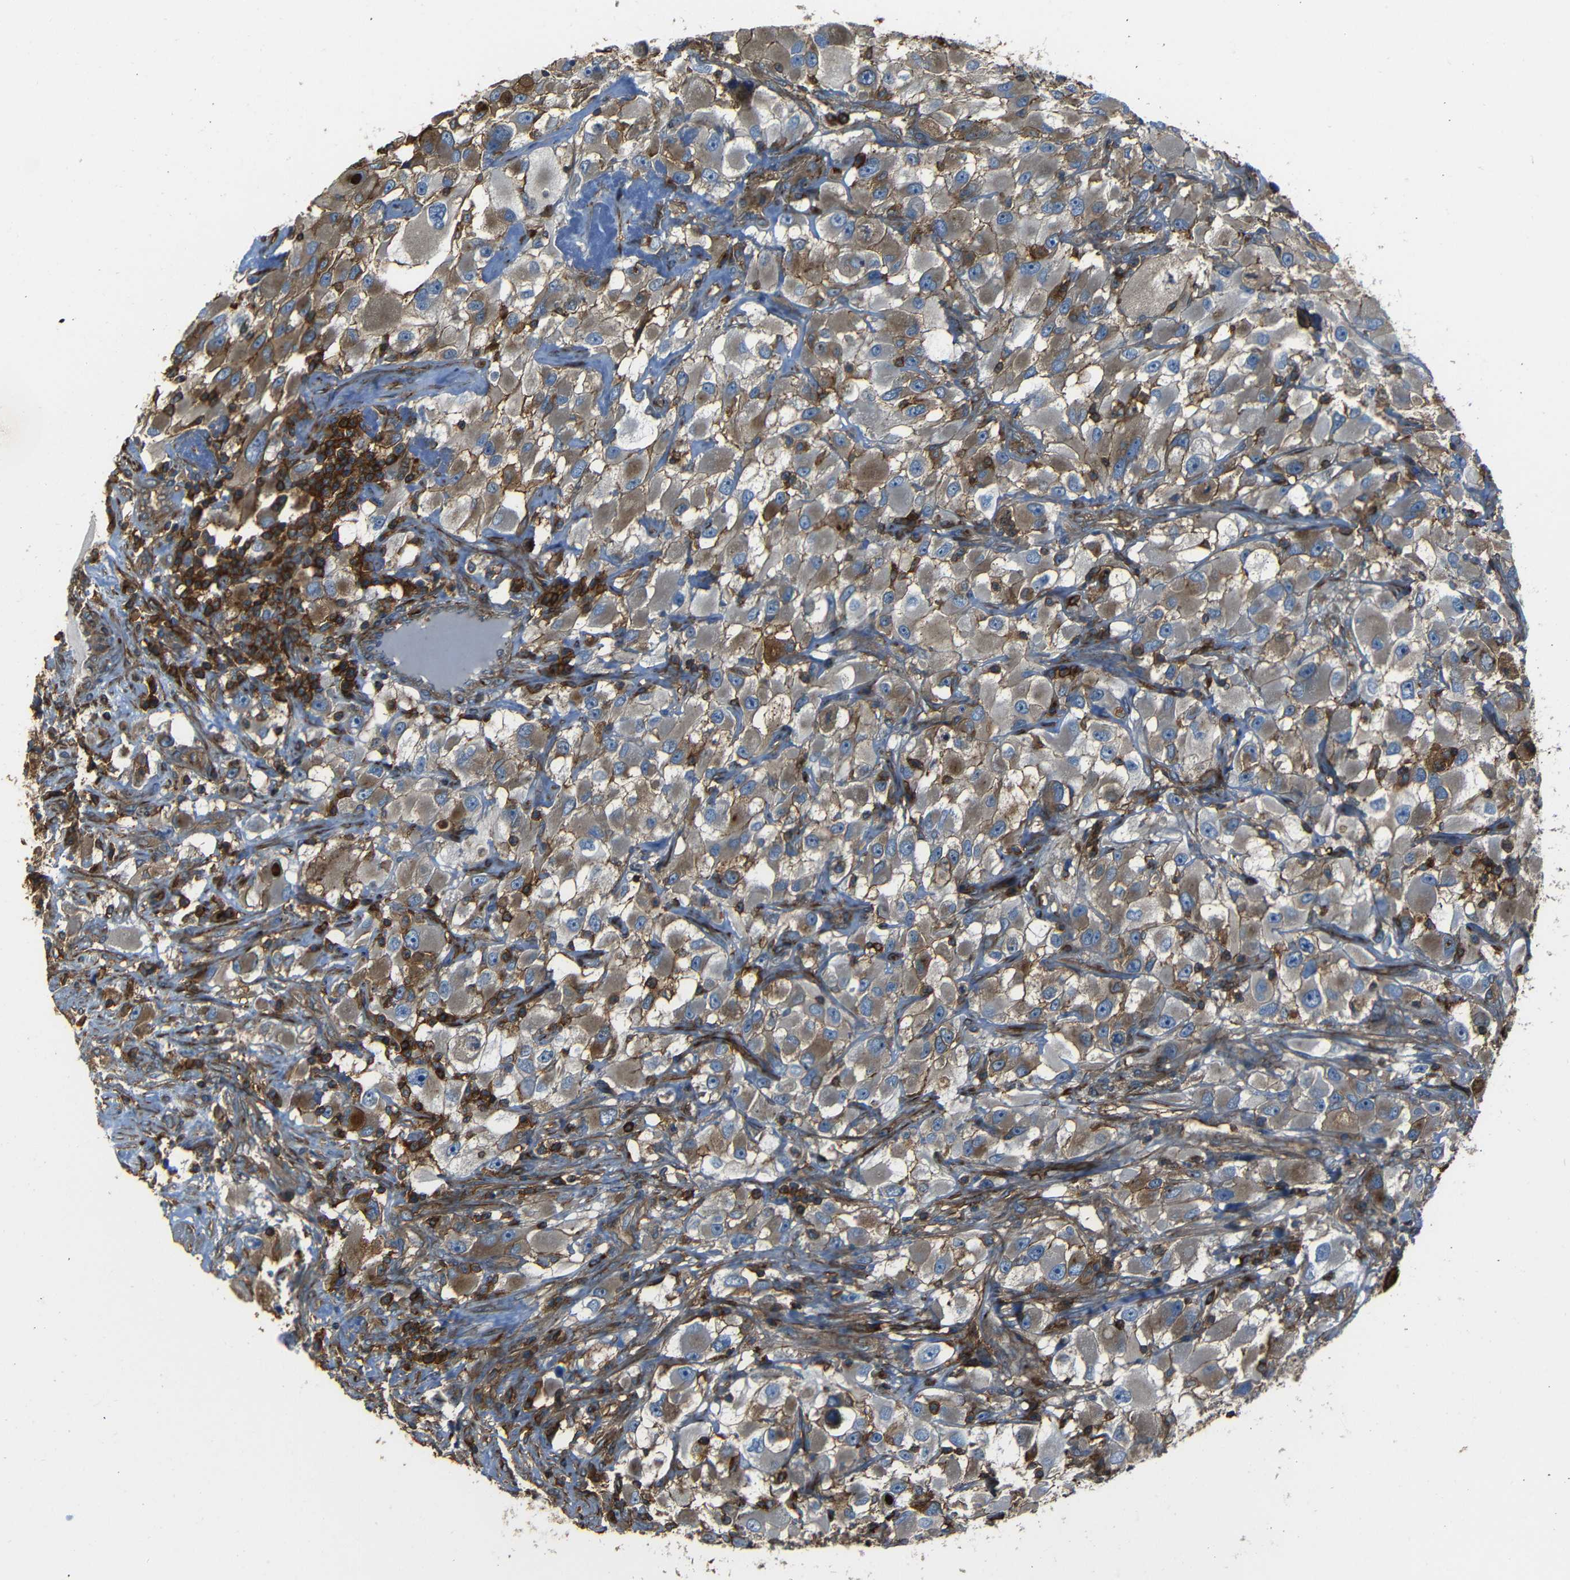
{"staining": {"intensity": "moderate", "quantity": ">75%", "location": "cytoplasmic/membranous"}, "tissue": "renal cancer", "cell_type": "Tumor cells", "image_type": "cancer", "snomed": [{"axis": "morphology", "description": "Adenocarcinoma, NOS"}, {"axis": "topography", "description": "Kidney"}], "caption": "Immunohistochemistry (IHC) photomicrograph of neoplastic tissue: human adenocarcinoma (renal) stained using IHC demonstrates medium levels of moderate protein expression localized specifically in the cytoplasmic/membranous of tumor cells, appearing as a cytoplasmic/membranous brown color.", "gene": "ADGRE5", "patient": {"sex": "female", "age": 52}}